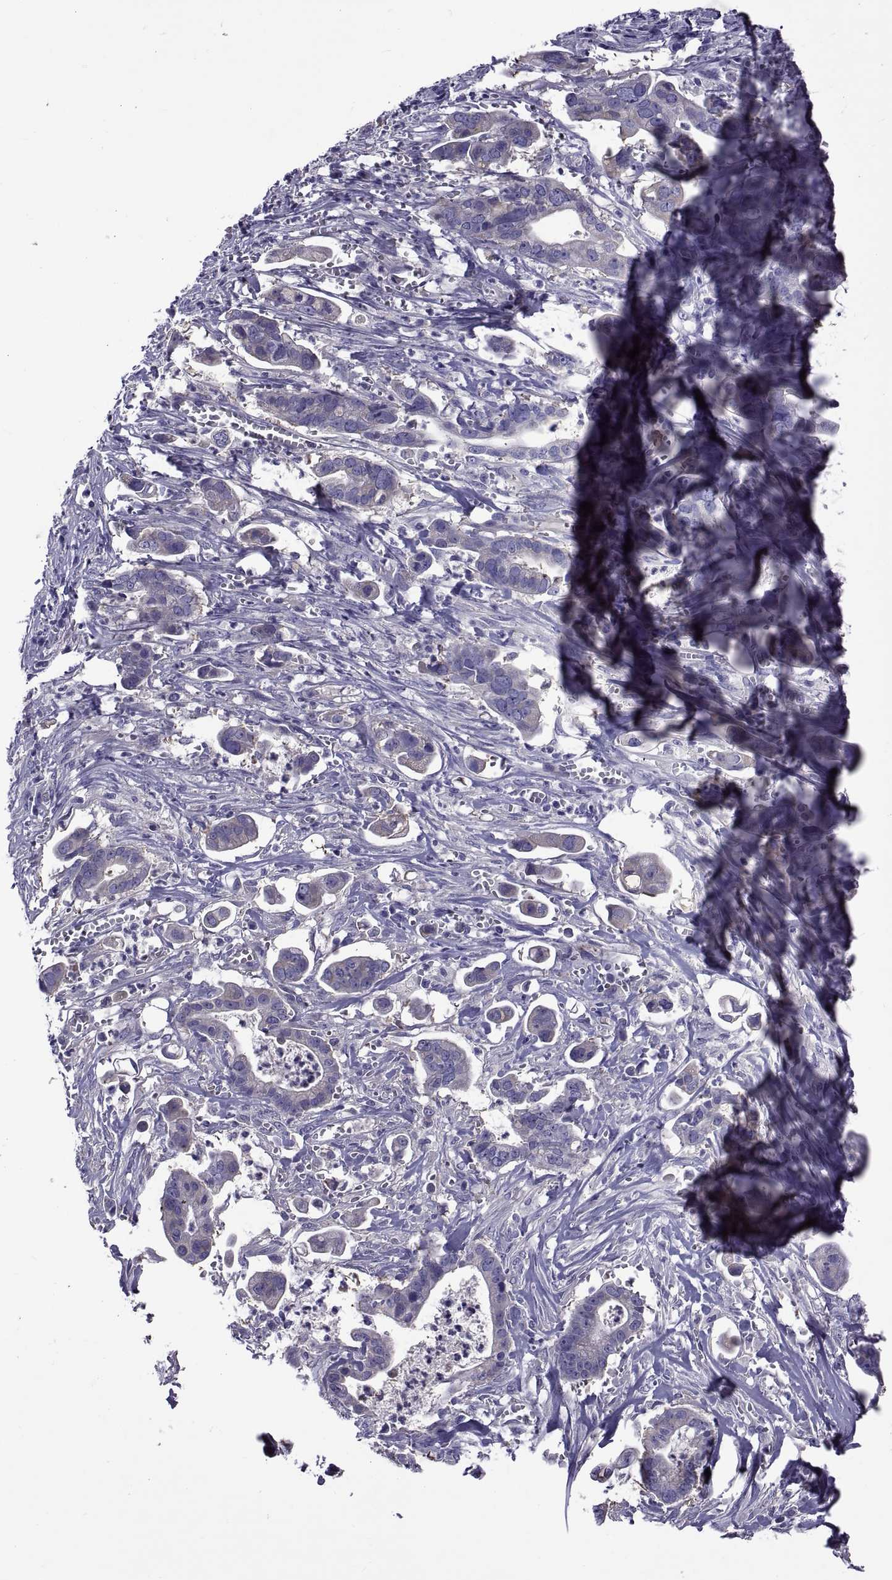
{"staining": {"intensity": "negative", "quantity": "none", "location": "none"}, "tissue": "pancreatic cancer", "cell_type": "Tumor cells", "image_type": "cancer", "snomed": [{"axis": "morphology", "description": "Adenocarcinoma, NOS"}, {"axis": "topography", "description": "Pancreas"}], "caption": "The image displays no staining of tumor cells in pancreatic cancer (adenocarcinoma).", "gene": "TMC3", "patient": {"sex": "male", "age": 61}}